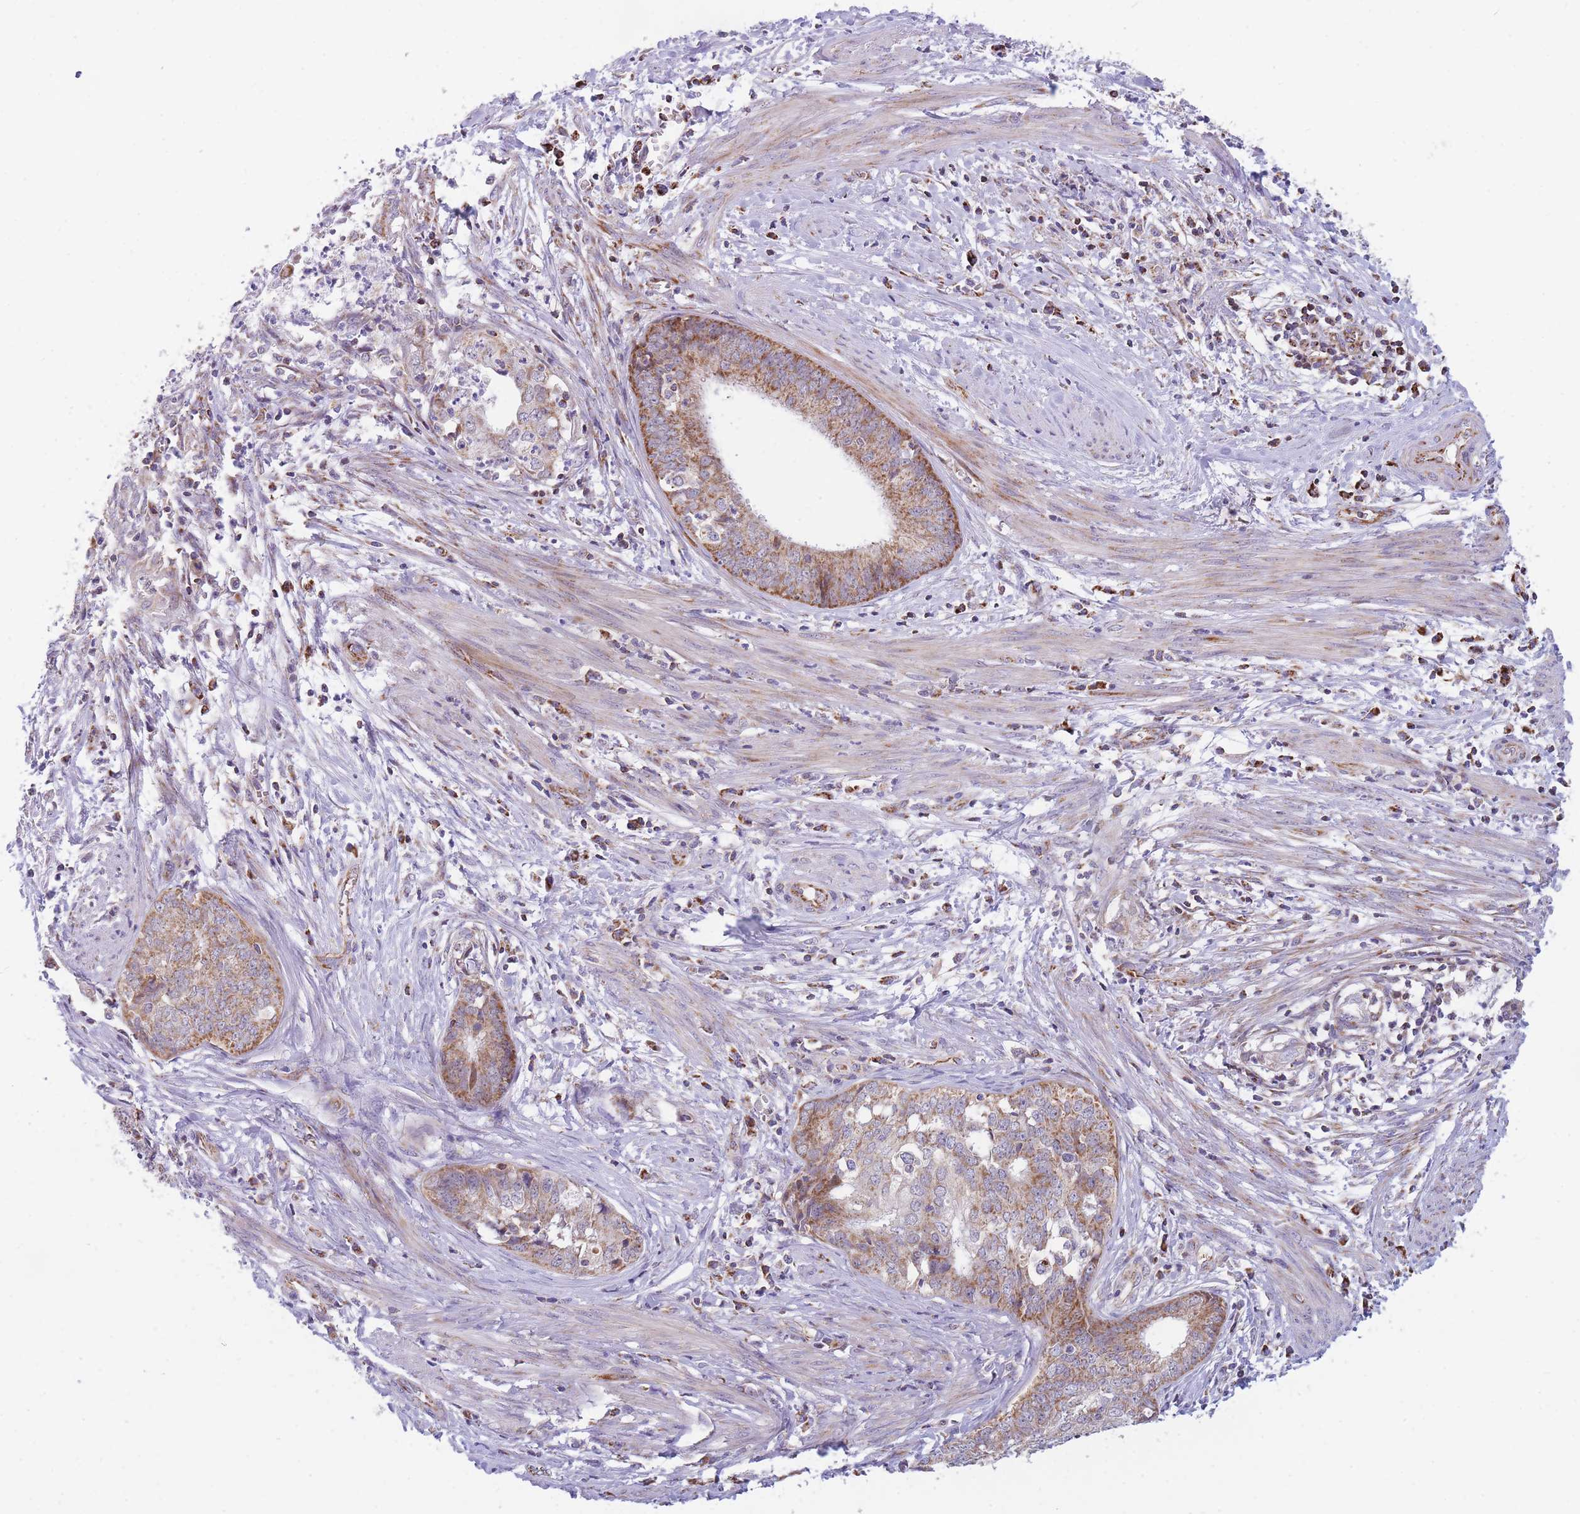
{"staining": {"intensity": "moderate", "quantity": ">75%", "location": "cytoplasmic/membranous"}, "tissue": "endometrial cancer", "cell_type": "Tumor cells", "image_type": "cancer", "snomed": [{"axis": "morphology", "description": "Adenocarcinoma, NOS"}, {"axis": "topography", "description": "Endometrium"}], "caption": "A photomicrograph of human endometrial cancer (adenocarcinoma) stained for a protein demonstrates moderate cytoplasmic/membranous brown staining in tumor cells. (Stains: DAB (3,3'-diaminobenzidine) in brown, nuclei in blue, Microscopy: brightfield microscopy at high magnification).", "gene": "DDX49", "patient": {"sex": "female", "age": 68}}